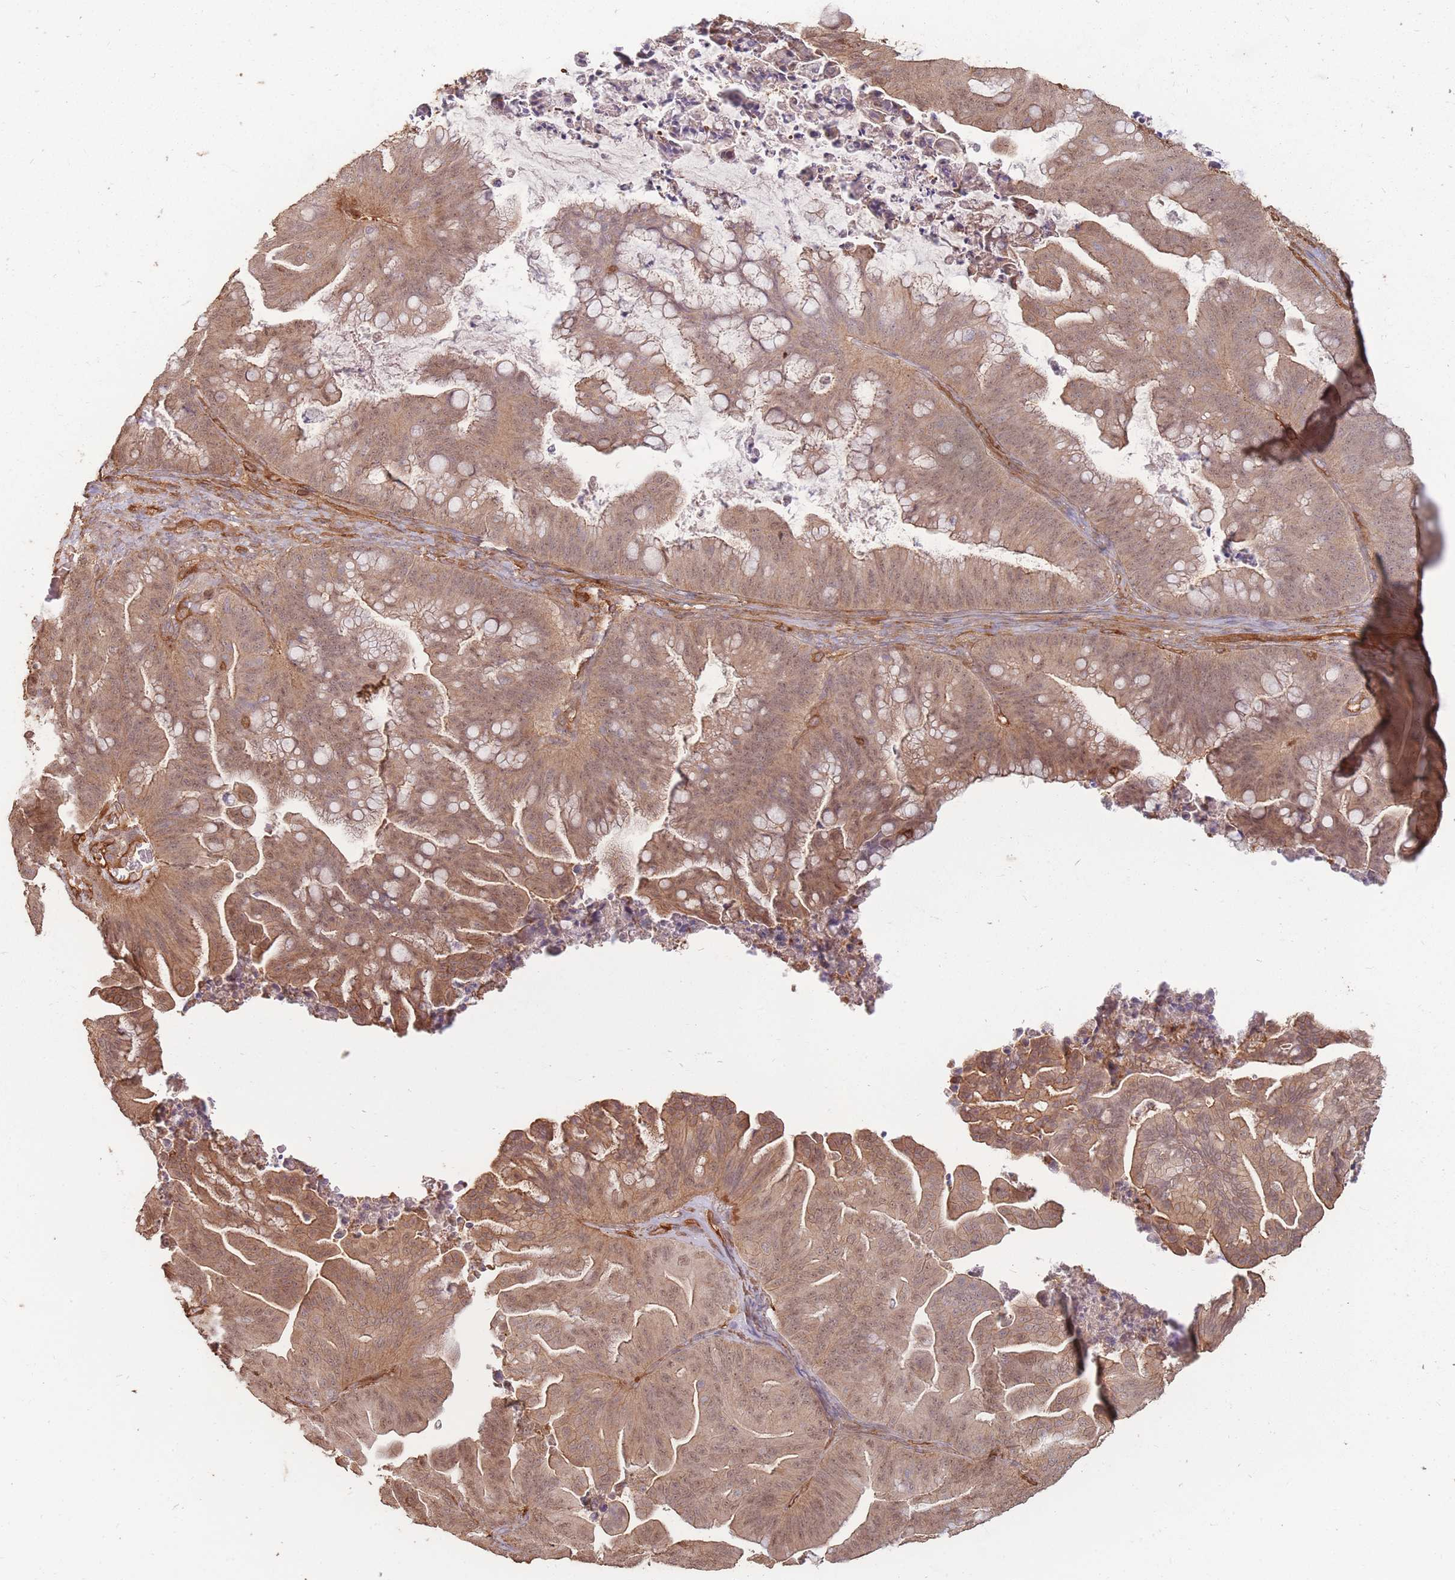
{"staining": {"intensity": "moderate", "quantity": ">75%", "location": "cytoplasmic/membranous"}, "tissue": "ovarian cancer", "cell_type": "Tumor cells", "image_type": "cancer", "snomed": [{"axis": "morphology", "description": "Cystadenocarcinoma, mucinous, NOS"}, {"axis": "topography", "description": "Ovary"}], "caption": "Immunohistochemical staining of ovarian cancer (mucinous cystadenocarcinoma) displays moderate cytoplasmic/membranous protein expression in approximately >75% of tumor cells.", "gene": "PLS3", "patient": {"sex": "female", "age": 67}}